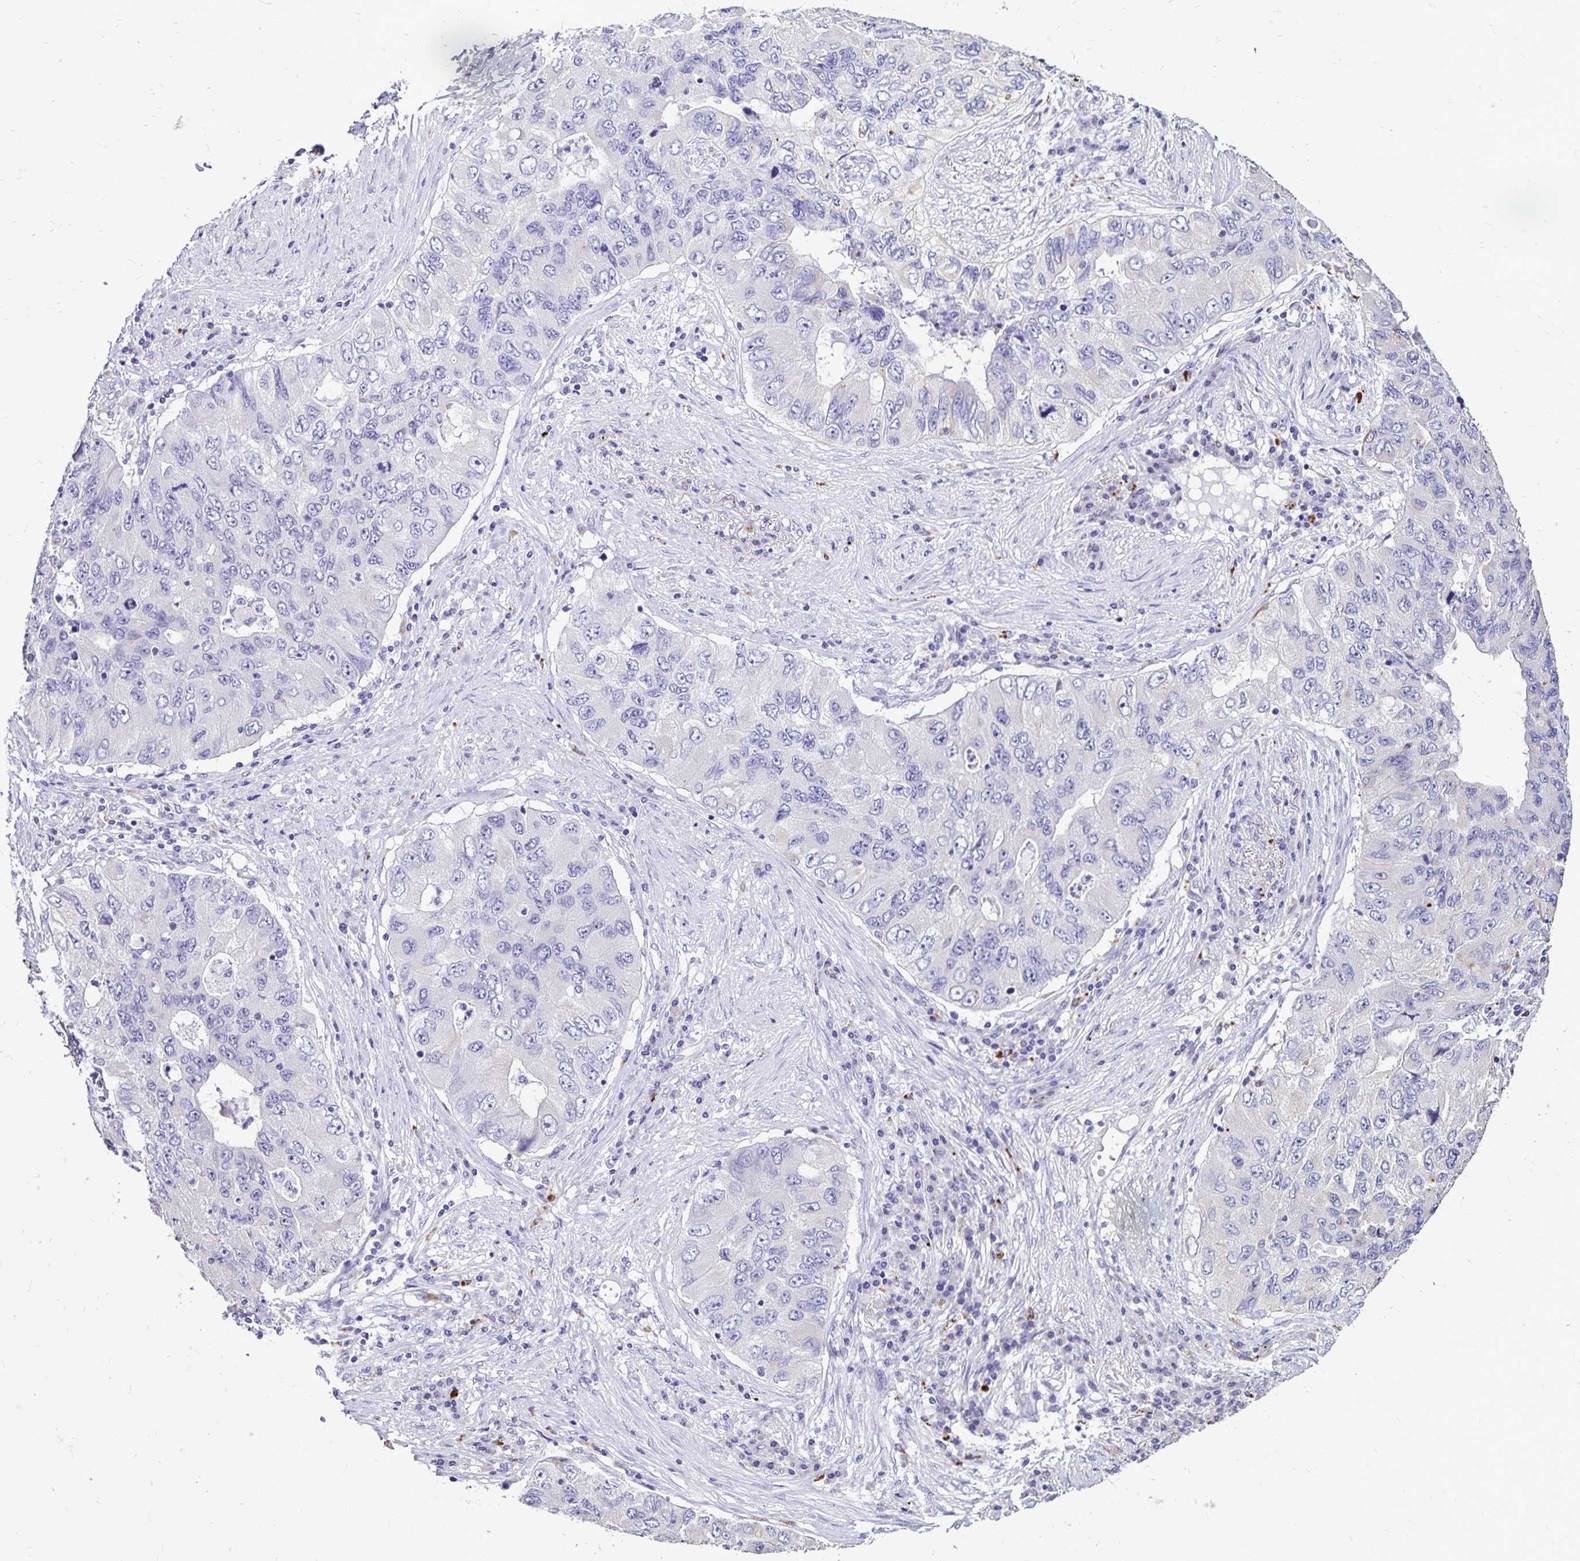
{"staining": {"intensity": "negative", "quantity": "none", "location": "none"}, "tissue": "lung cancer", "cell_type": "Tumor cells", "image_type": "cancer", "snomed": [{"axis": "morphology", "description": "Adenocarcinoma, NOS"}, {"axis": "morphology", "description": "Adenocarcinoma, metastatic, NOS"}, {"axis": "topography", "description": "Lymph node"}, {"axis": "topography", "description": "Lung"}], "caption": "A high-resolution micrograph shows IHC staining of adenocarcinoma (lung), which demonstrates no significant expression in tumor cells.", "gene": "EVPL", "patient": {"sex": "female", "age": 54}}